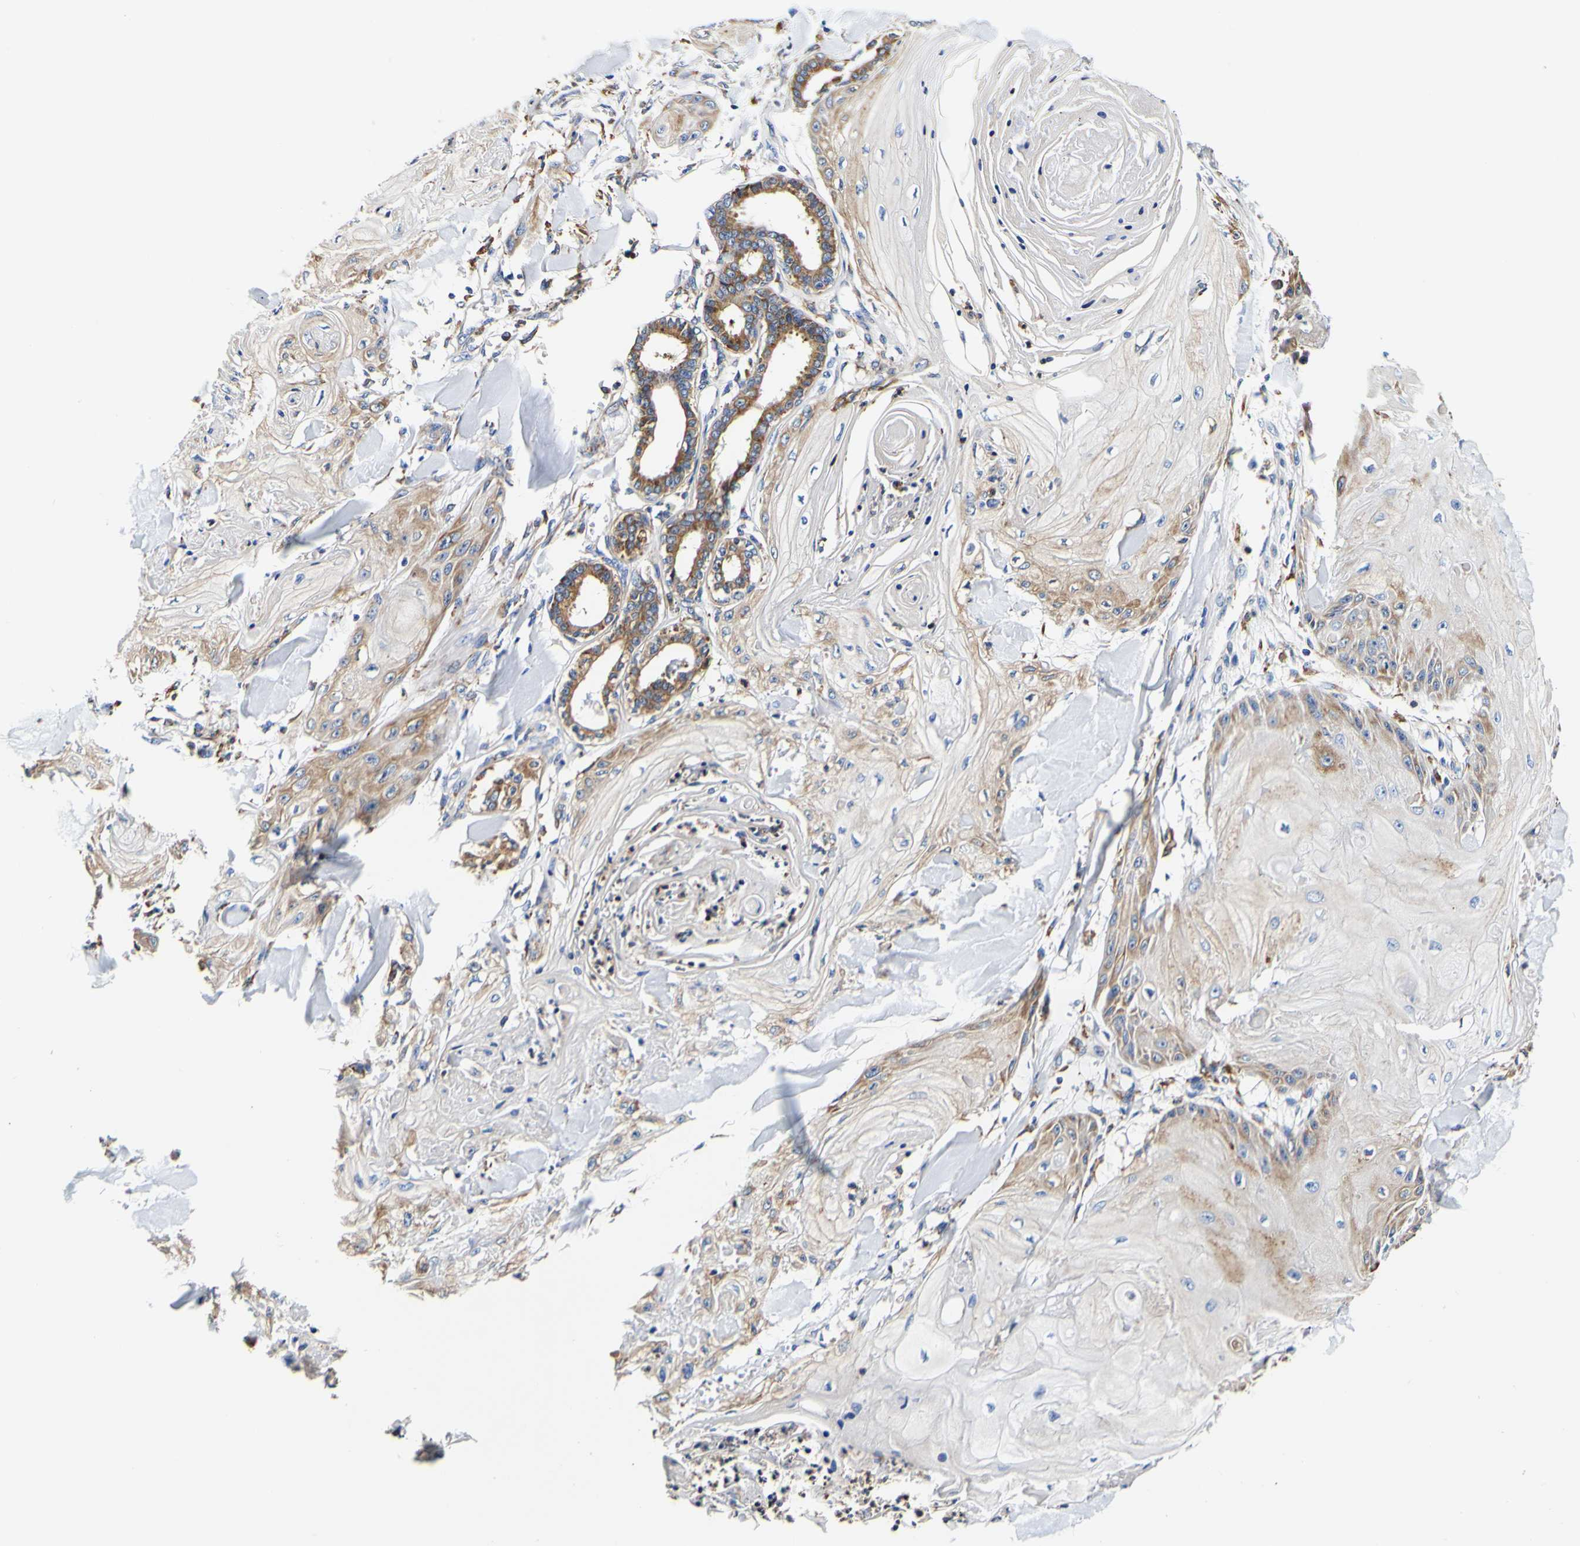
{"staining": {"intensity": "moderate", "quantity": "<25%", "location": "cytoplasmic/membranous"}, "tissue": "skin cancer", "cell_type": "Tumor cells", "image_type": "cancer", "snomed": [{"axis": "morphology", "description": "Squamous cell carcinoma, NOS"}, {"axis": "topography", "description": "Skin"}], "caption": "Skin cancer (squamous cell carcinoma) stained for a protein reveals moderate cytoplasmic/membranous positivity in tumor cells. (DAB = brown stain, brightfield microscopy at high magnification).", "gene": "P4HB", "patient": {"sex": "male", "age": 74}}